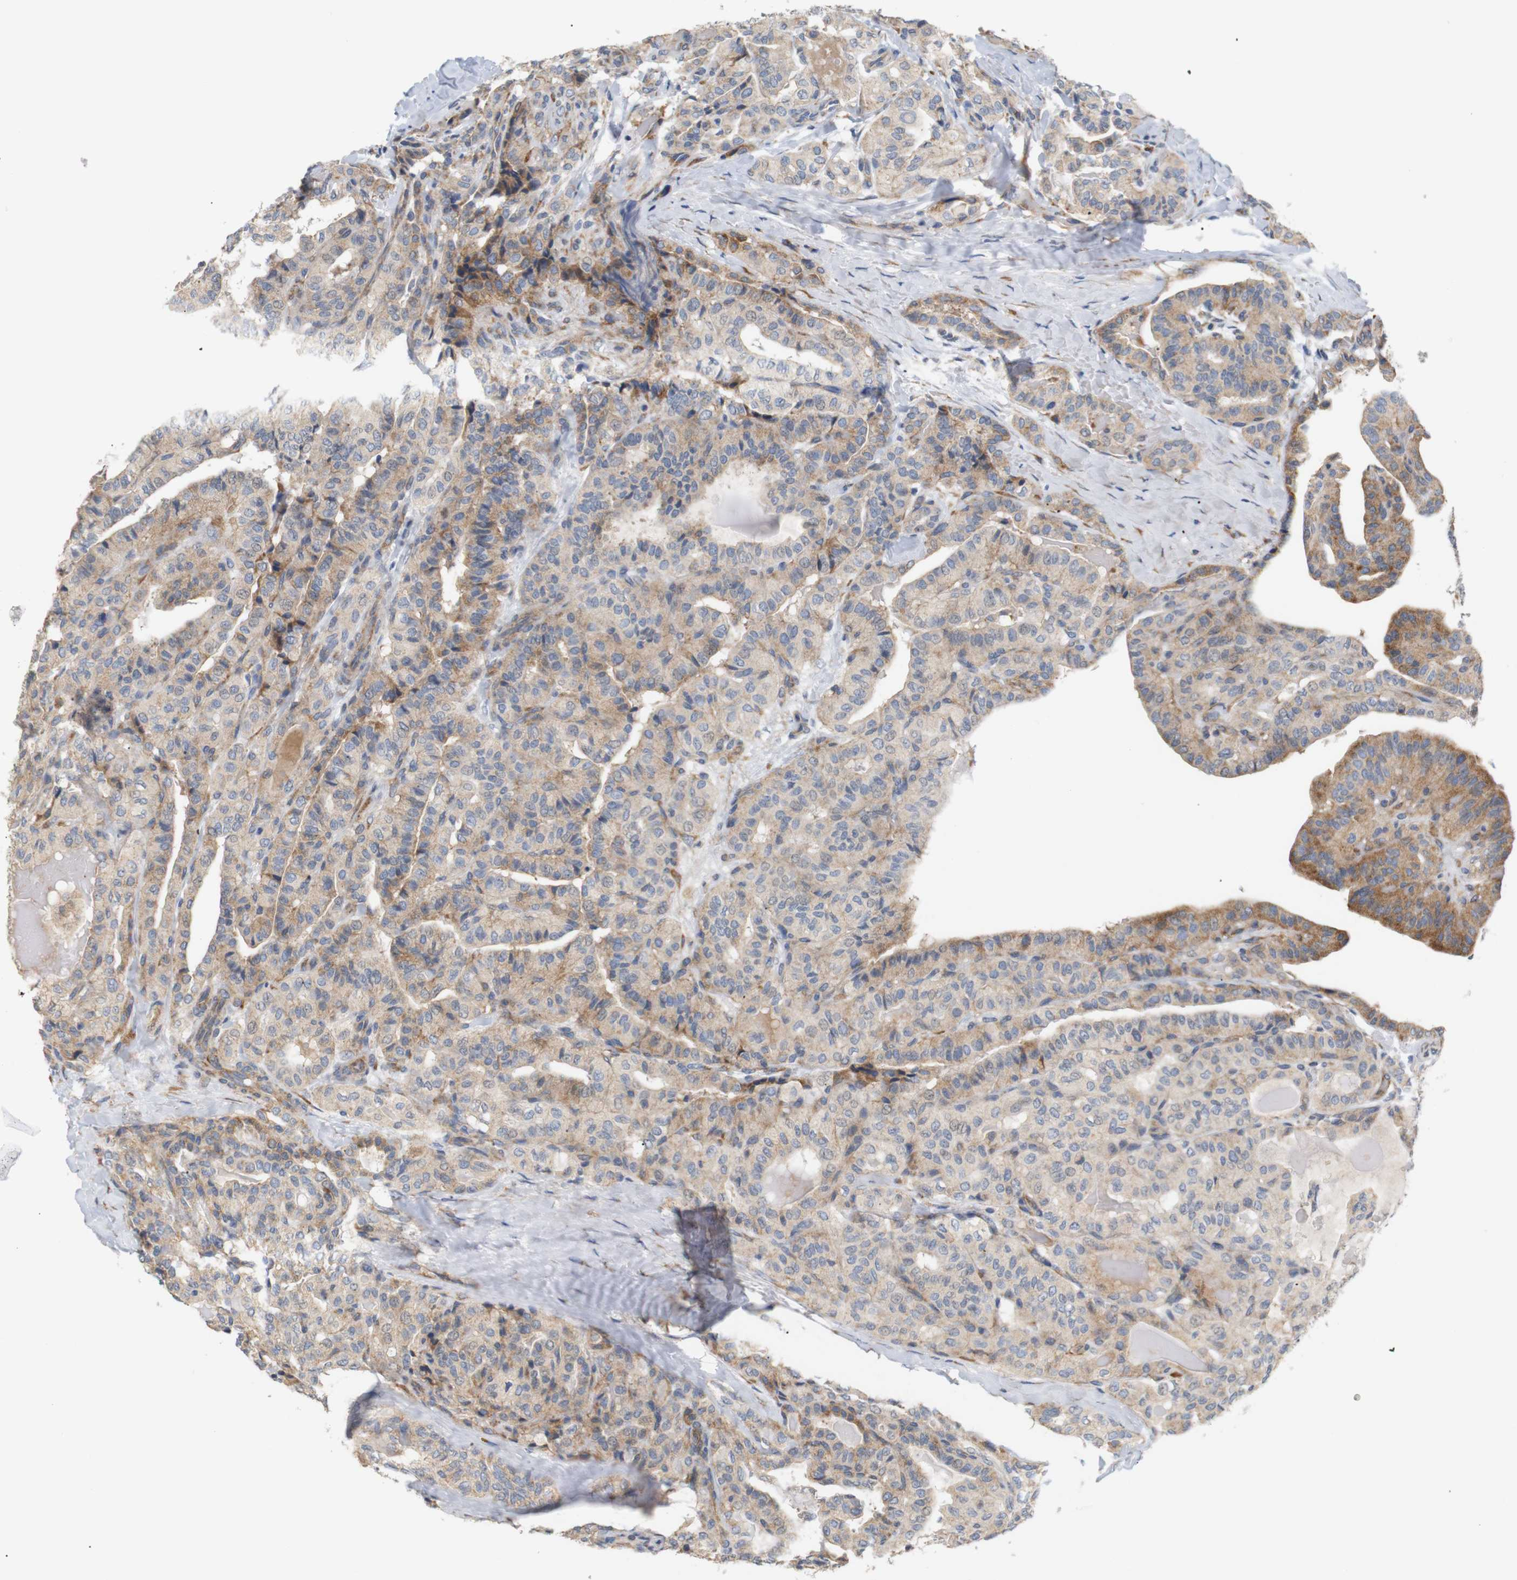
{"staining": {"intensity": "moderate", "quantity": ">75%", "location": "cytoplasmic/membranous"}, "tissue": "thyroid cancer", "cell_type": "Tumor cells", "image_type": "cancer", "snomed": [{"axis": "morphology", "description": "Papillary adenocarcinoma, NOS"}, {"axis": "topography", "description": "Thyroid gland"}], "caption": "There is medium levels of moderate cytoplasmic/membranous positivity in tumor cells of thyroid papillary adenocarcinoma, as demonstrated by immunohistochemical staining (brown color).", "gene": "TRIM5", "patient": {"sex": "male", "age": 77}}